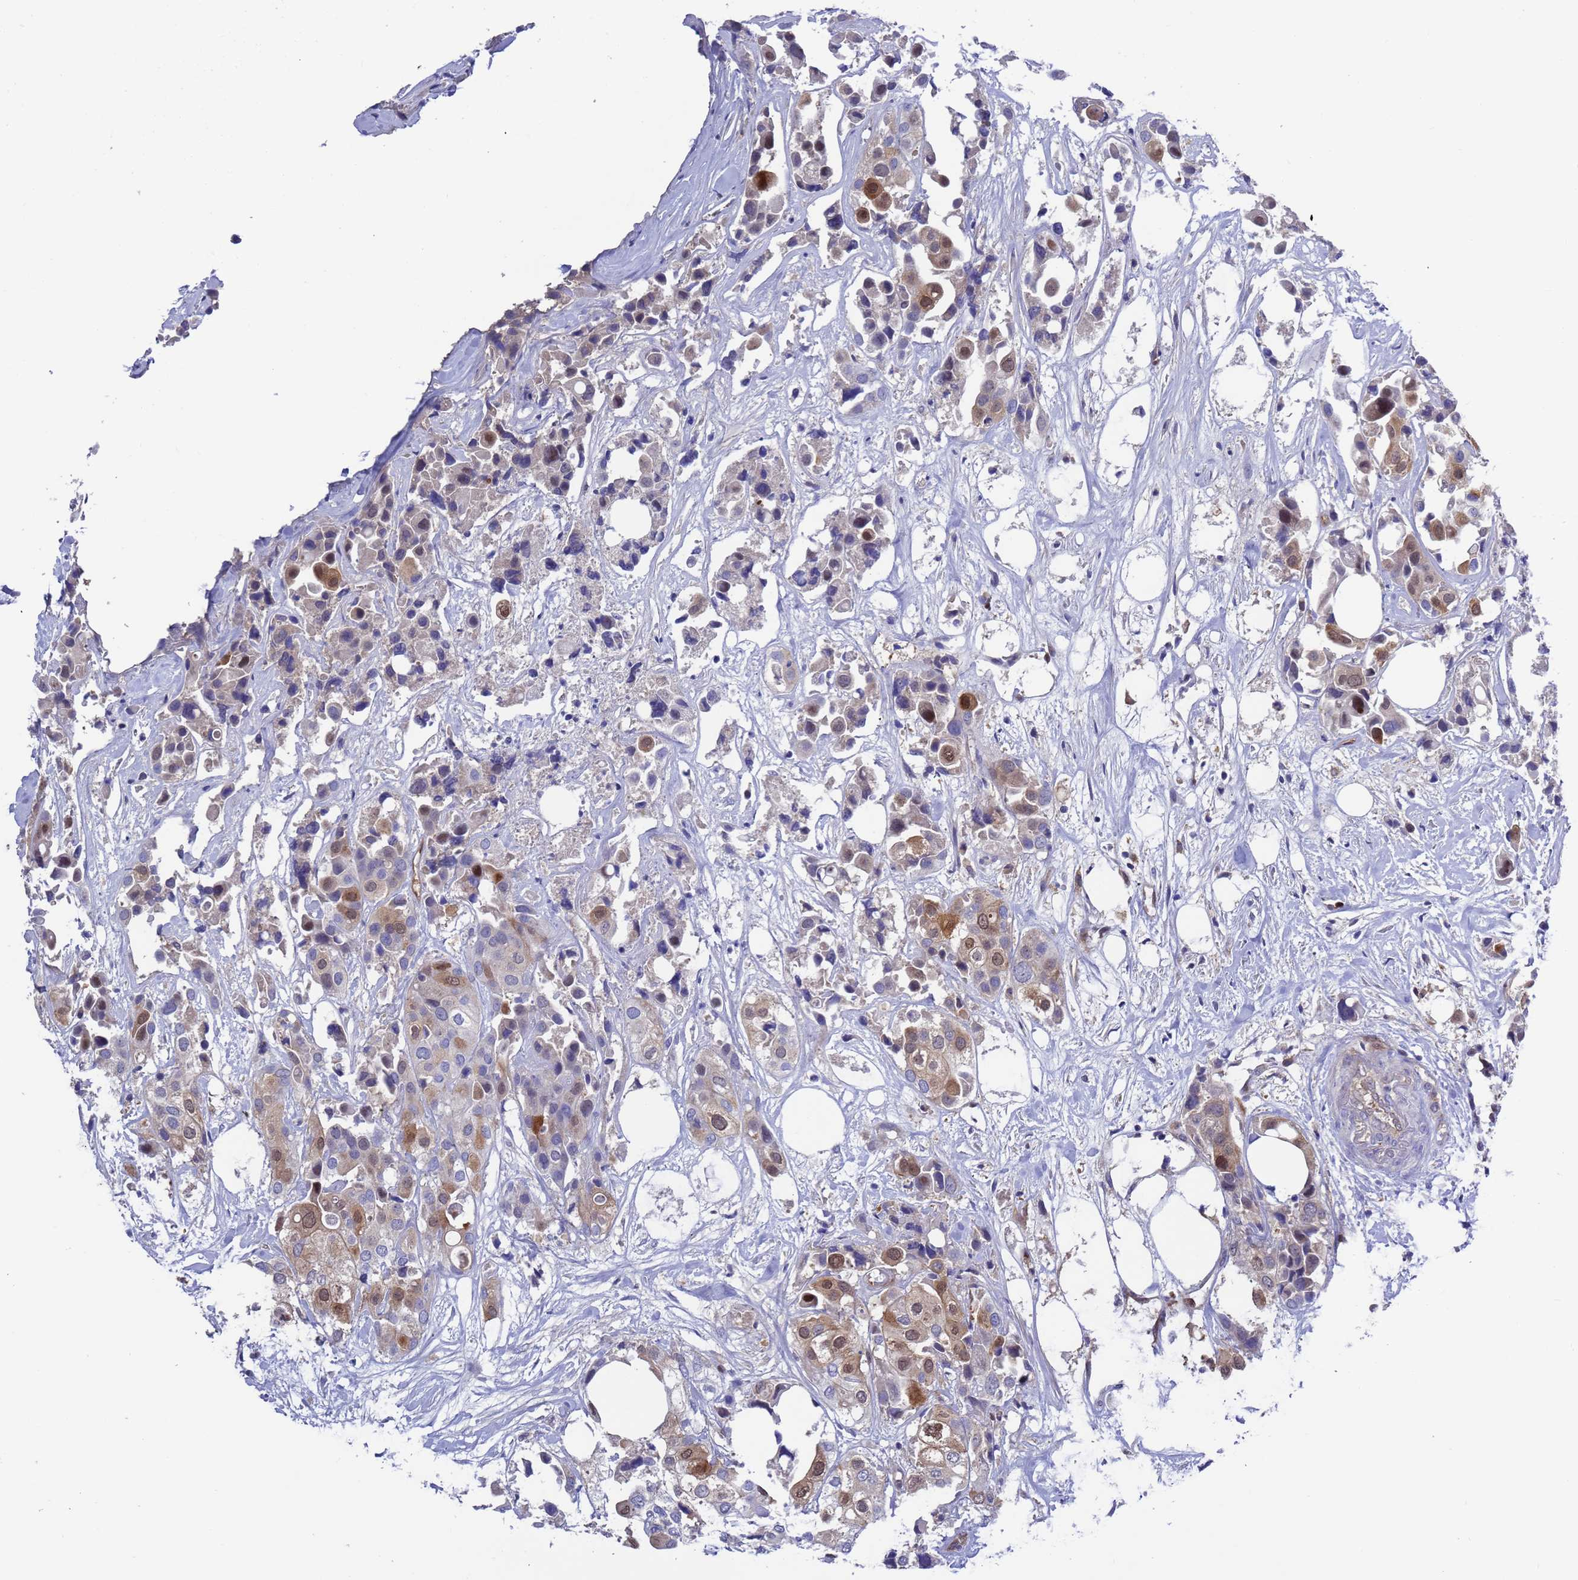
{"staining": {"intensity": "moderate", "quantity": "25%-75%", "location": "cytoplasmic/membranous,nuclear"}, "tissue": "urothelial cancer", "cell_type": "Tumor cells", "image_type": "cancer", "snomed": [{"axis": "morphology", "description": "Urothelial carcinoma, High grade"}, {"axis": "topography", "description": "Urinary bladder"}], "caption": "Urothelial cancer stained for a protein shows moderate cytoplasmic/membranous and nuclear positivity in tumor cells.", "gene": "FOXRED1", "patient": {"sex": "male", "age": 64}}